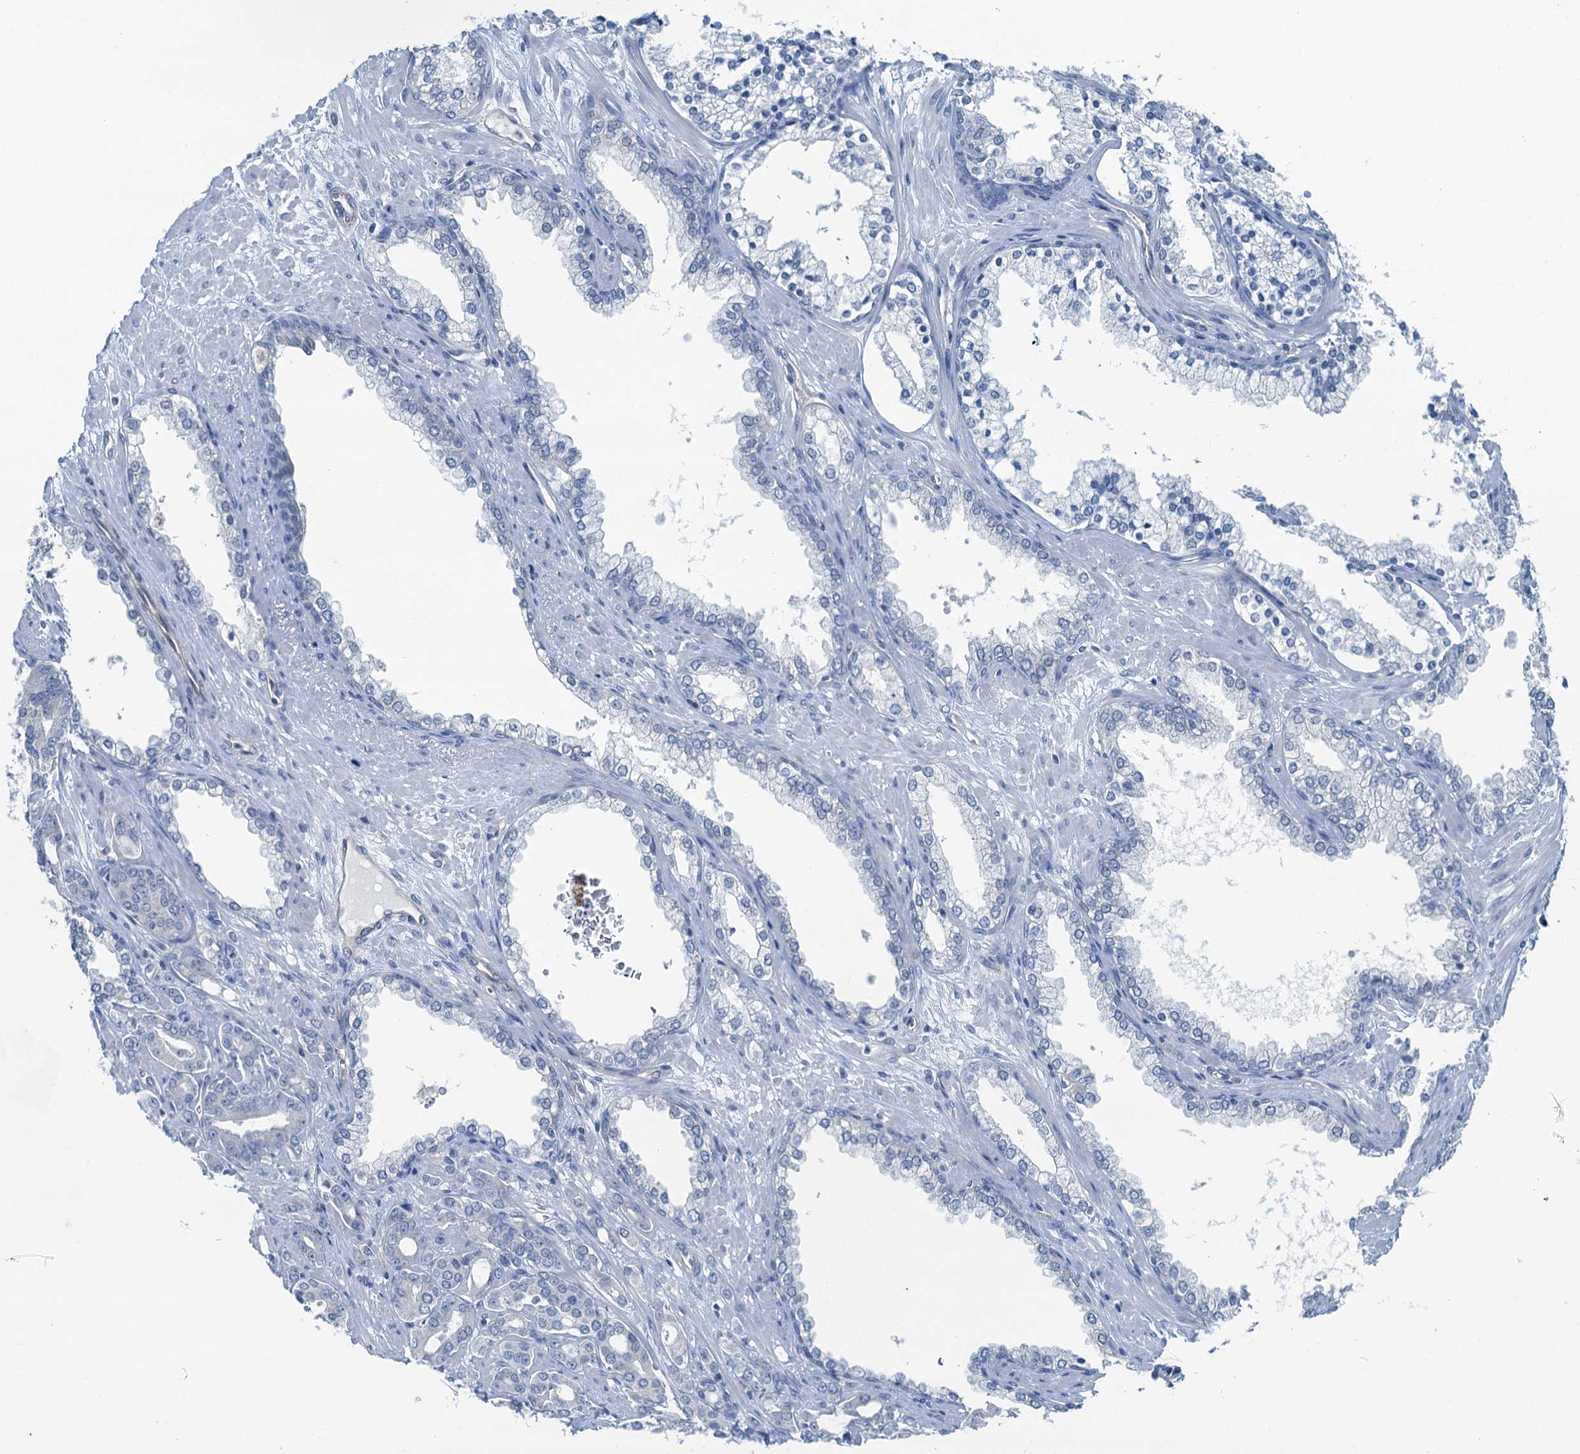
{"staining": {"intensity": "negative", "quantity": "none", "location": "none"}, "tissue": "prostate cancer", "cell_type": "Tumor cells", "image_type": "cancer", "snomed": [{"axis": "morphology", "description": "Adenocarcinoma, High grade"}, {"axis": "topography", "description": "Prostate"}], "caption": "DAB (3,3'-diaminobenzidine) immunohistochemical staining of human prostate high-grade adenocarcinoma shows no significant staining in tumor cells.", "gene": "GFOD2", "patient": {"sex": "male", "age": 72}}